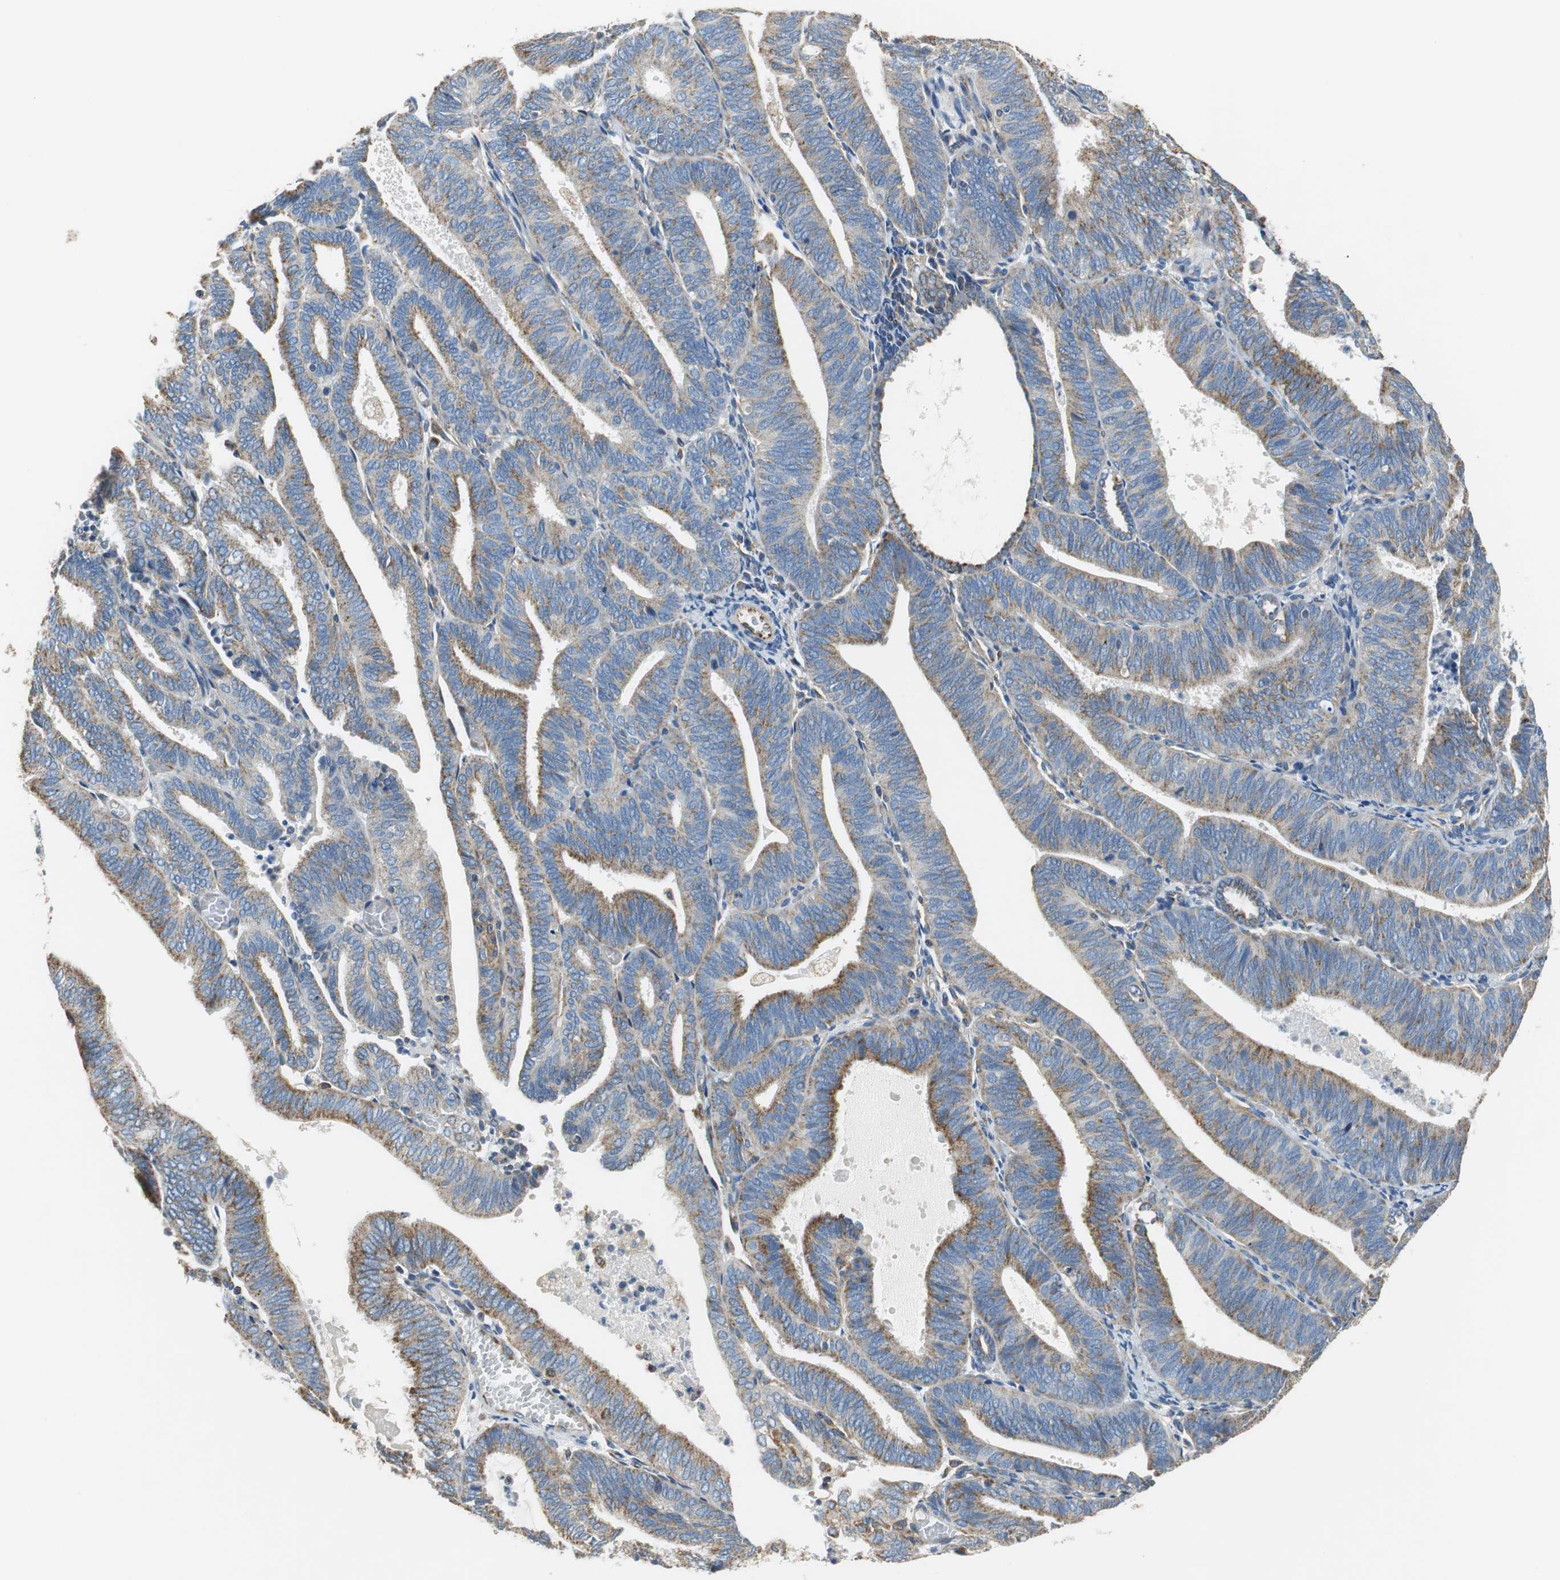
{"staining": {"intensity": "moderate", "quantity": ">75%", "location": "cytoplasmic/membranous"}, "tissue": "endometrial cancer", "cell_type": "Tumor cells", "image_type": "cancer", "snomed": [{"axis": "morphology", "description": "Adenocarcinoma, NOS"}, {"axis": "topography", "description": "Uterus"}], "caption": "Endometrial adenocarcinoma stained for a protein (brown) shows moderate cytoplasmic/membranous positive positivity in approximately >75% of tumor cells.", "gene": "GSTK1", "patient": {"sex": "female", "age": 60}}